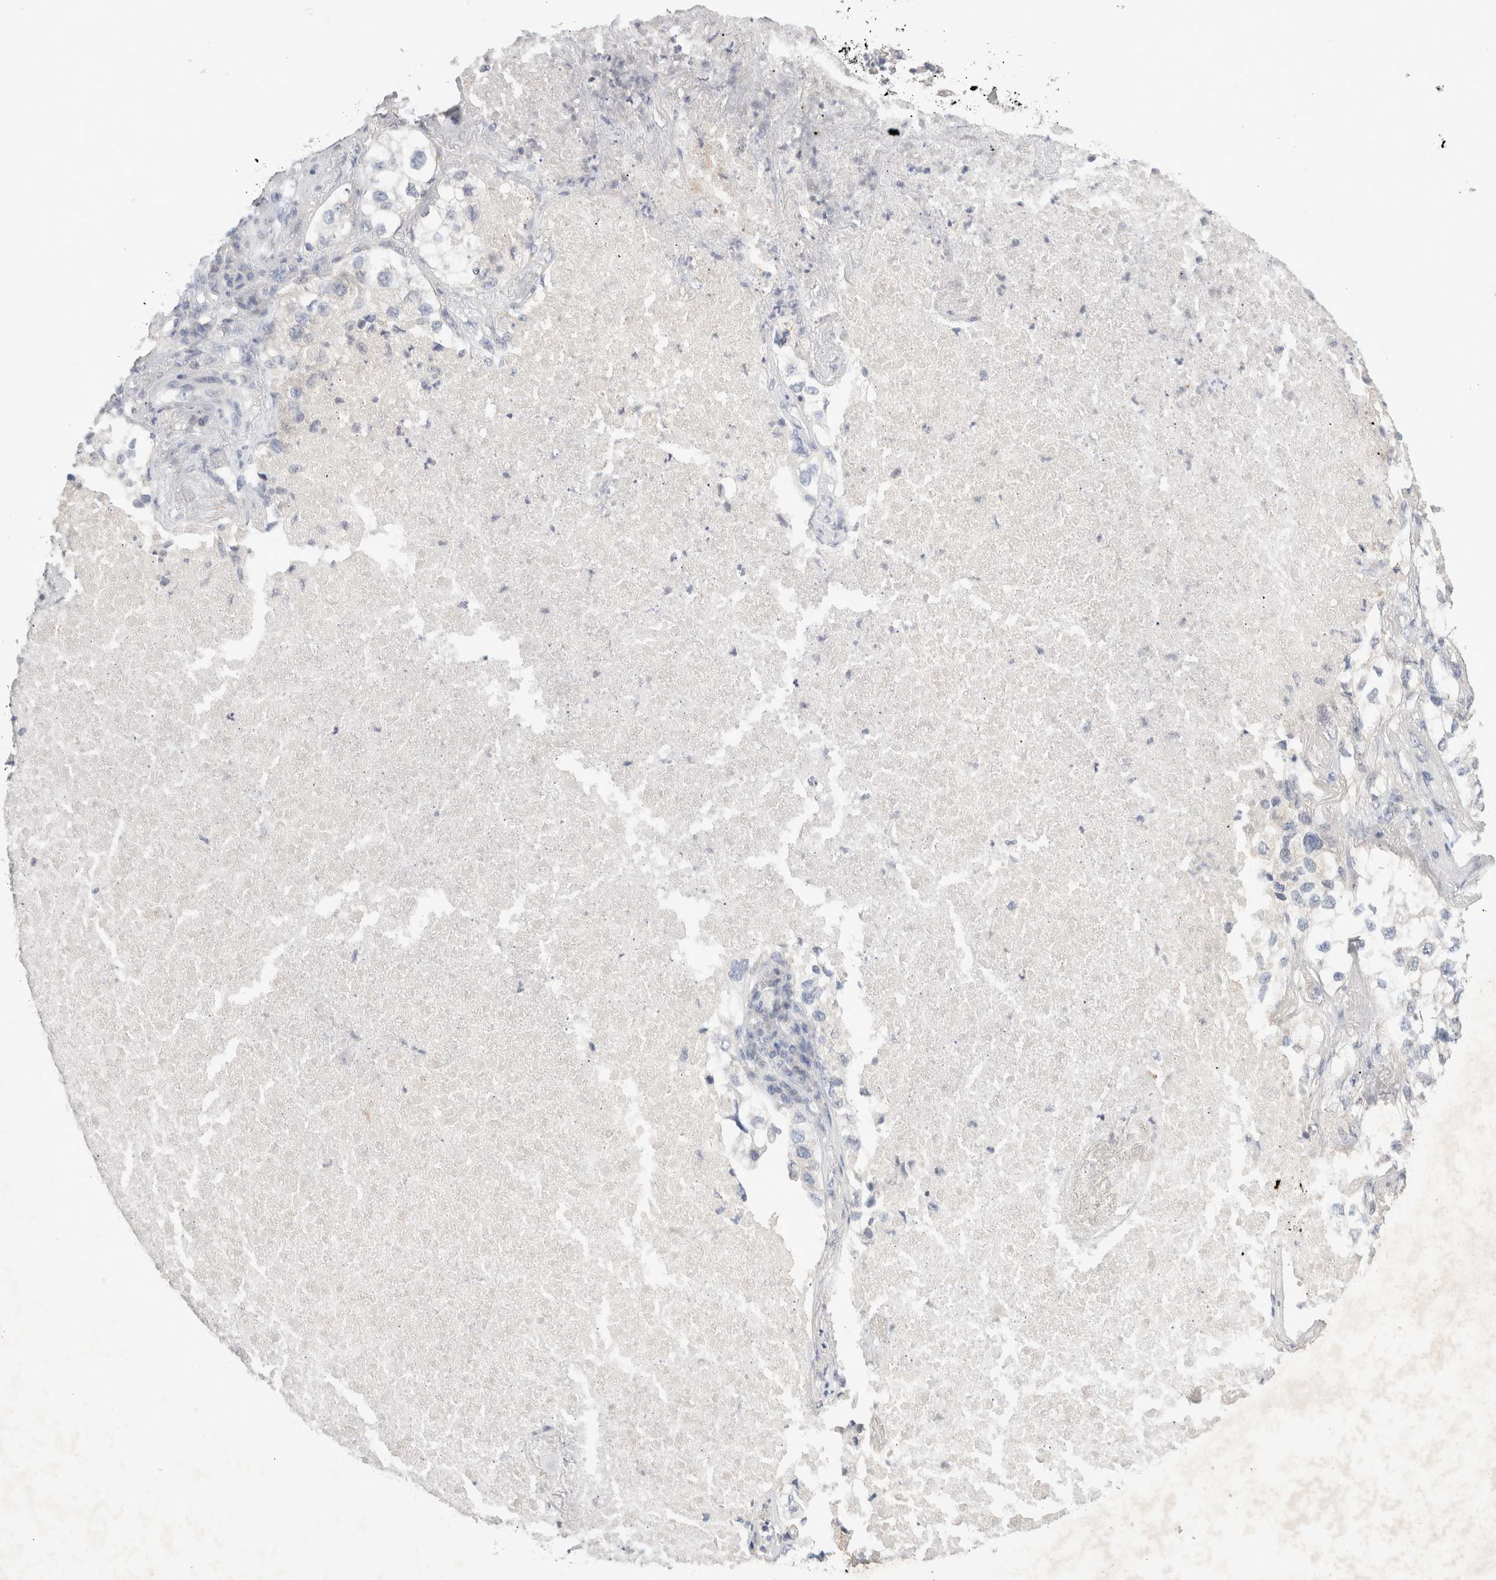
{"staining": {"intensity": "negative", "quantity": "none", "location": "none"}, "tissue": "lung cancer", "cell_type": "Tumor cells", "image_type": "cancer", "snomed": [{"axis": "morphology", "description": "Adenocarcinoma, NOS"}, {"axis": "topography", "description": "Lung"}], "caption": "Immunohistochemistry (IHC) photomicrograph of lung adenocarcinoma stained for a protein (brown), which displays no staining in tumor cells.", "gene": "MPP2", "patient": {"sex": "male", "age": 63}}